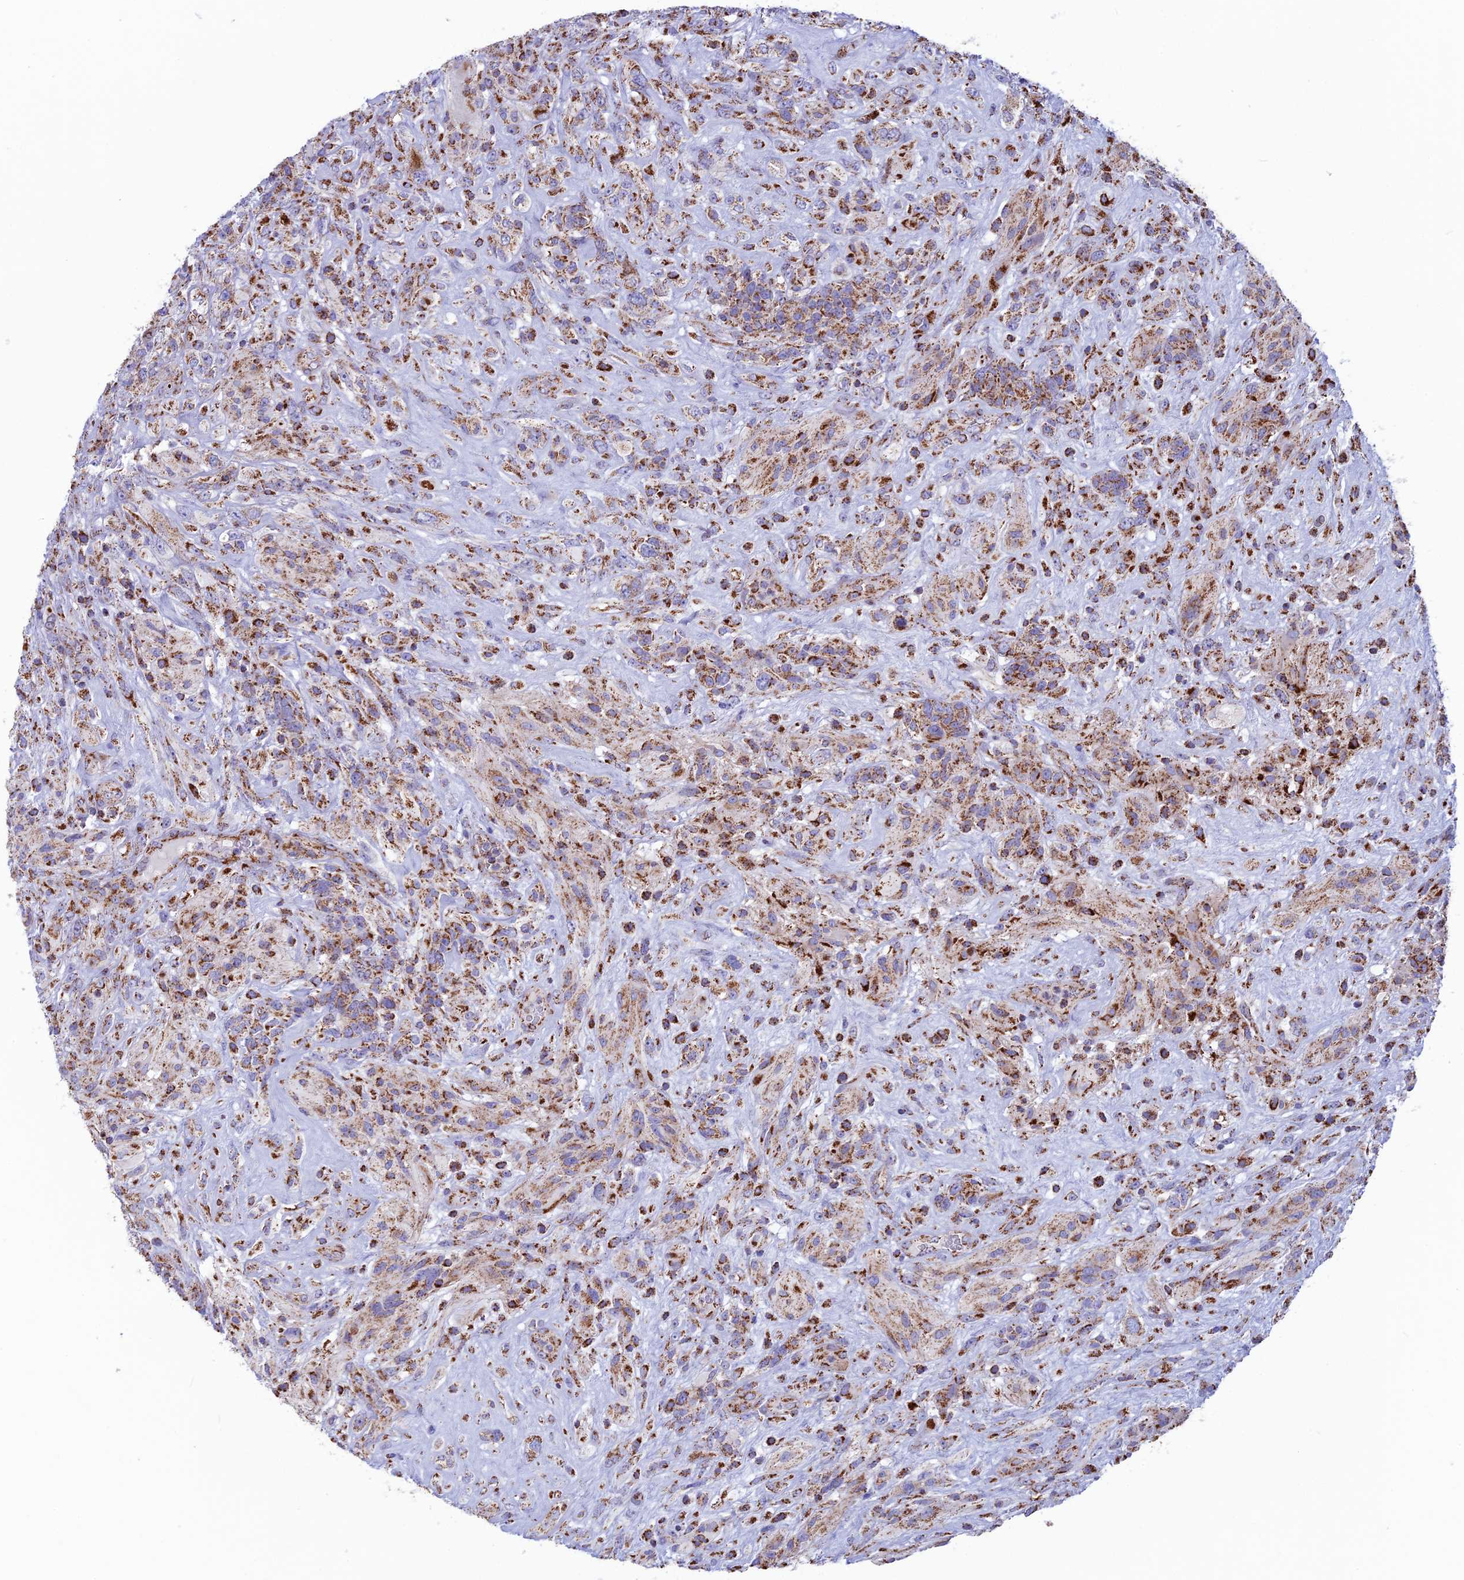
{"staining": {"intensity": "strong", "quantity": "25%-75%", "location": "cytoplasmic/membranous"}, "tissue": "glioma", "cell_type": "Tumor cells", "image_type": "cancer", "snomed": [{"axis": "morphology", "description": "Glioma, malignant, High grade"}, {"axis": "topography", "description": "Brain"}], "caption": "IHC image of high-grade glioma (malignant) stained for a protein (brown), which displays high levels of strong cytoplasmic/membranous positivity in about 25%-75% of tumor cells.", "gene": "CS", "patient": {"sex": "male", "age": 61}}